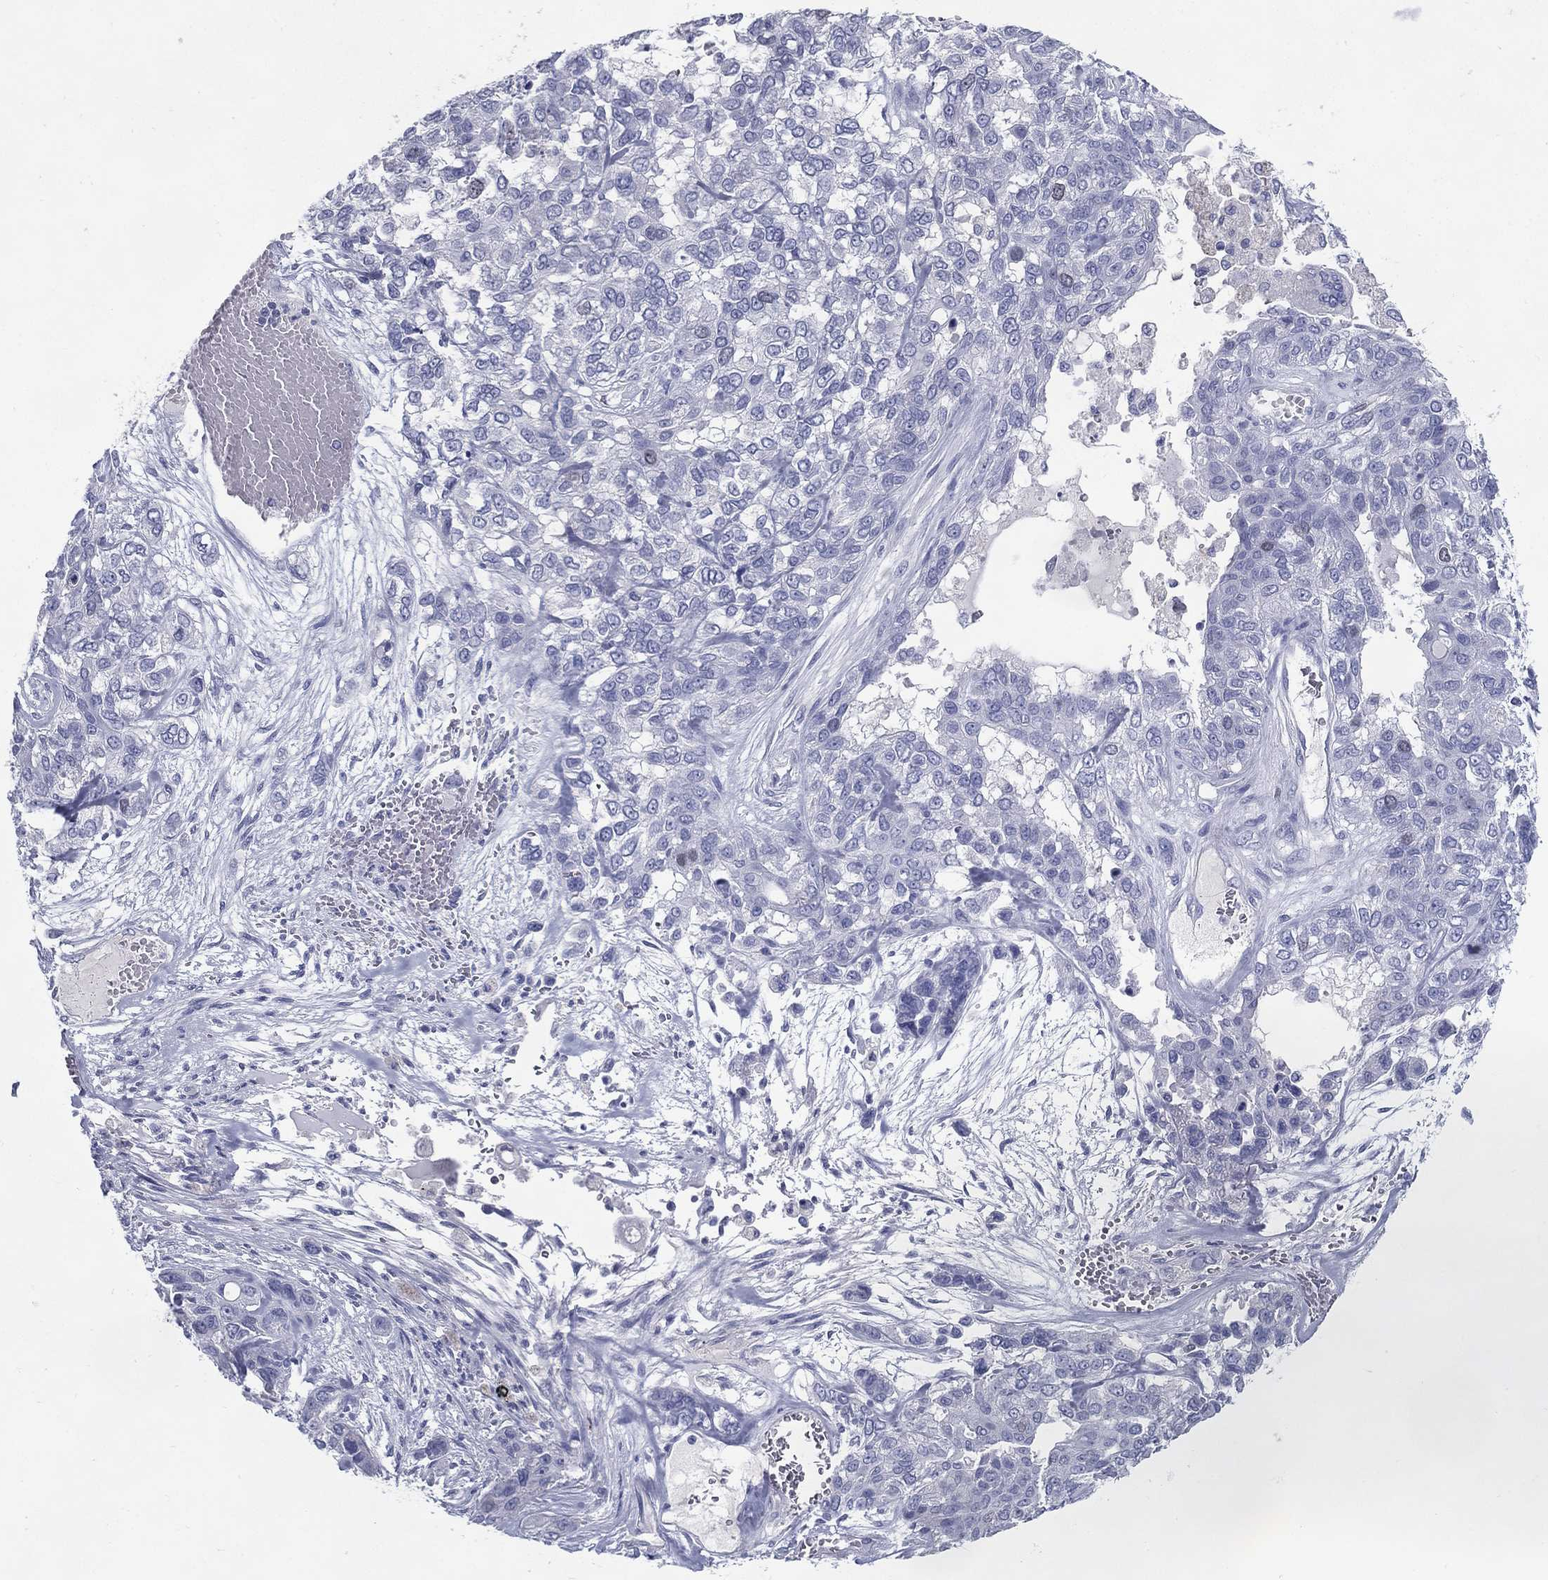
{"staining": {"intensity": "negative", "quantity": "none", "location": "none"}, "tissue": "lung cancer", "cell_type": "Tumor cells", "image_type": "cancer", "snomed": [{"axis": "morphology", "description": "Squamous cell carcinoma, NOS"}, {"axis": "topography", "description": "Lung"}], "caption": "Immunohistochemistry (IHC) image of neoplastic tissue: human squamous cell carcinoma (lung) stained with DAB reveals no significant protein staining in tumor cells. (DAB IHC with hematoxylin counter stain).", "gene": "KIF2C", "patient": {"sex": "female", "age": 70}}